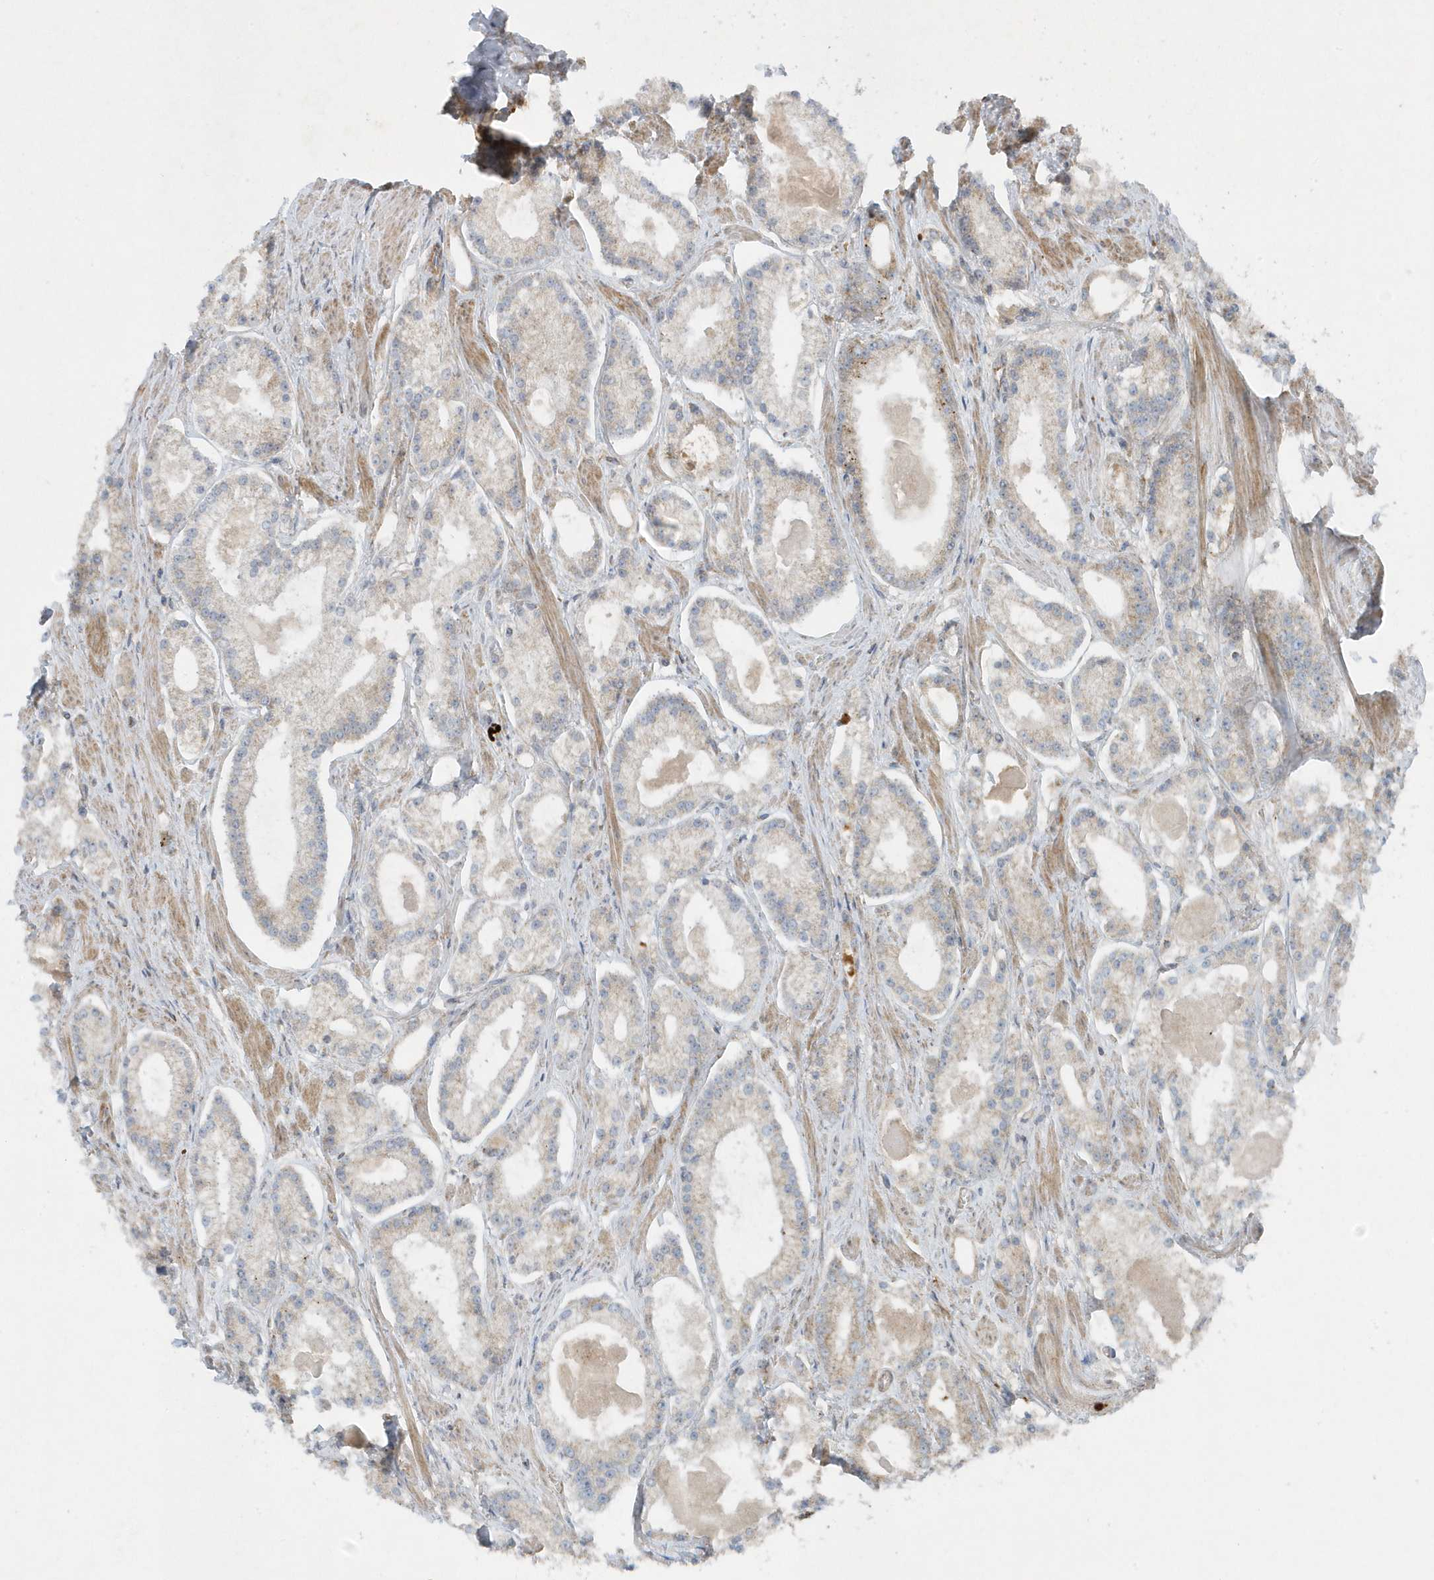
{"staining": {"intensity": "negative", "quantity": "none", "location": "none"}, "tissue": "prostate cancer", "cell_type": "Tumor cells", "image_type": "cancer", "snomed": [{"axis": "morphology", "description": "Adenocarcinoma, Low grade"}, {"axis": "topography", "description": "Prostate"}], "caption": "A micrograph of human adenocarcinoma (low-grade) (prostate) is negative for staining in tumor cells.", "gene": "SLC38A2", "patient": {"sex": "male", "age": 54}}